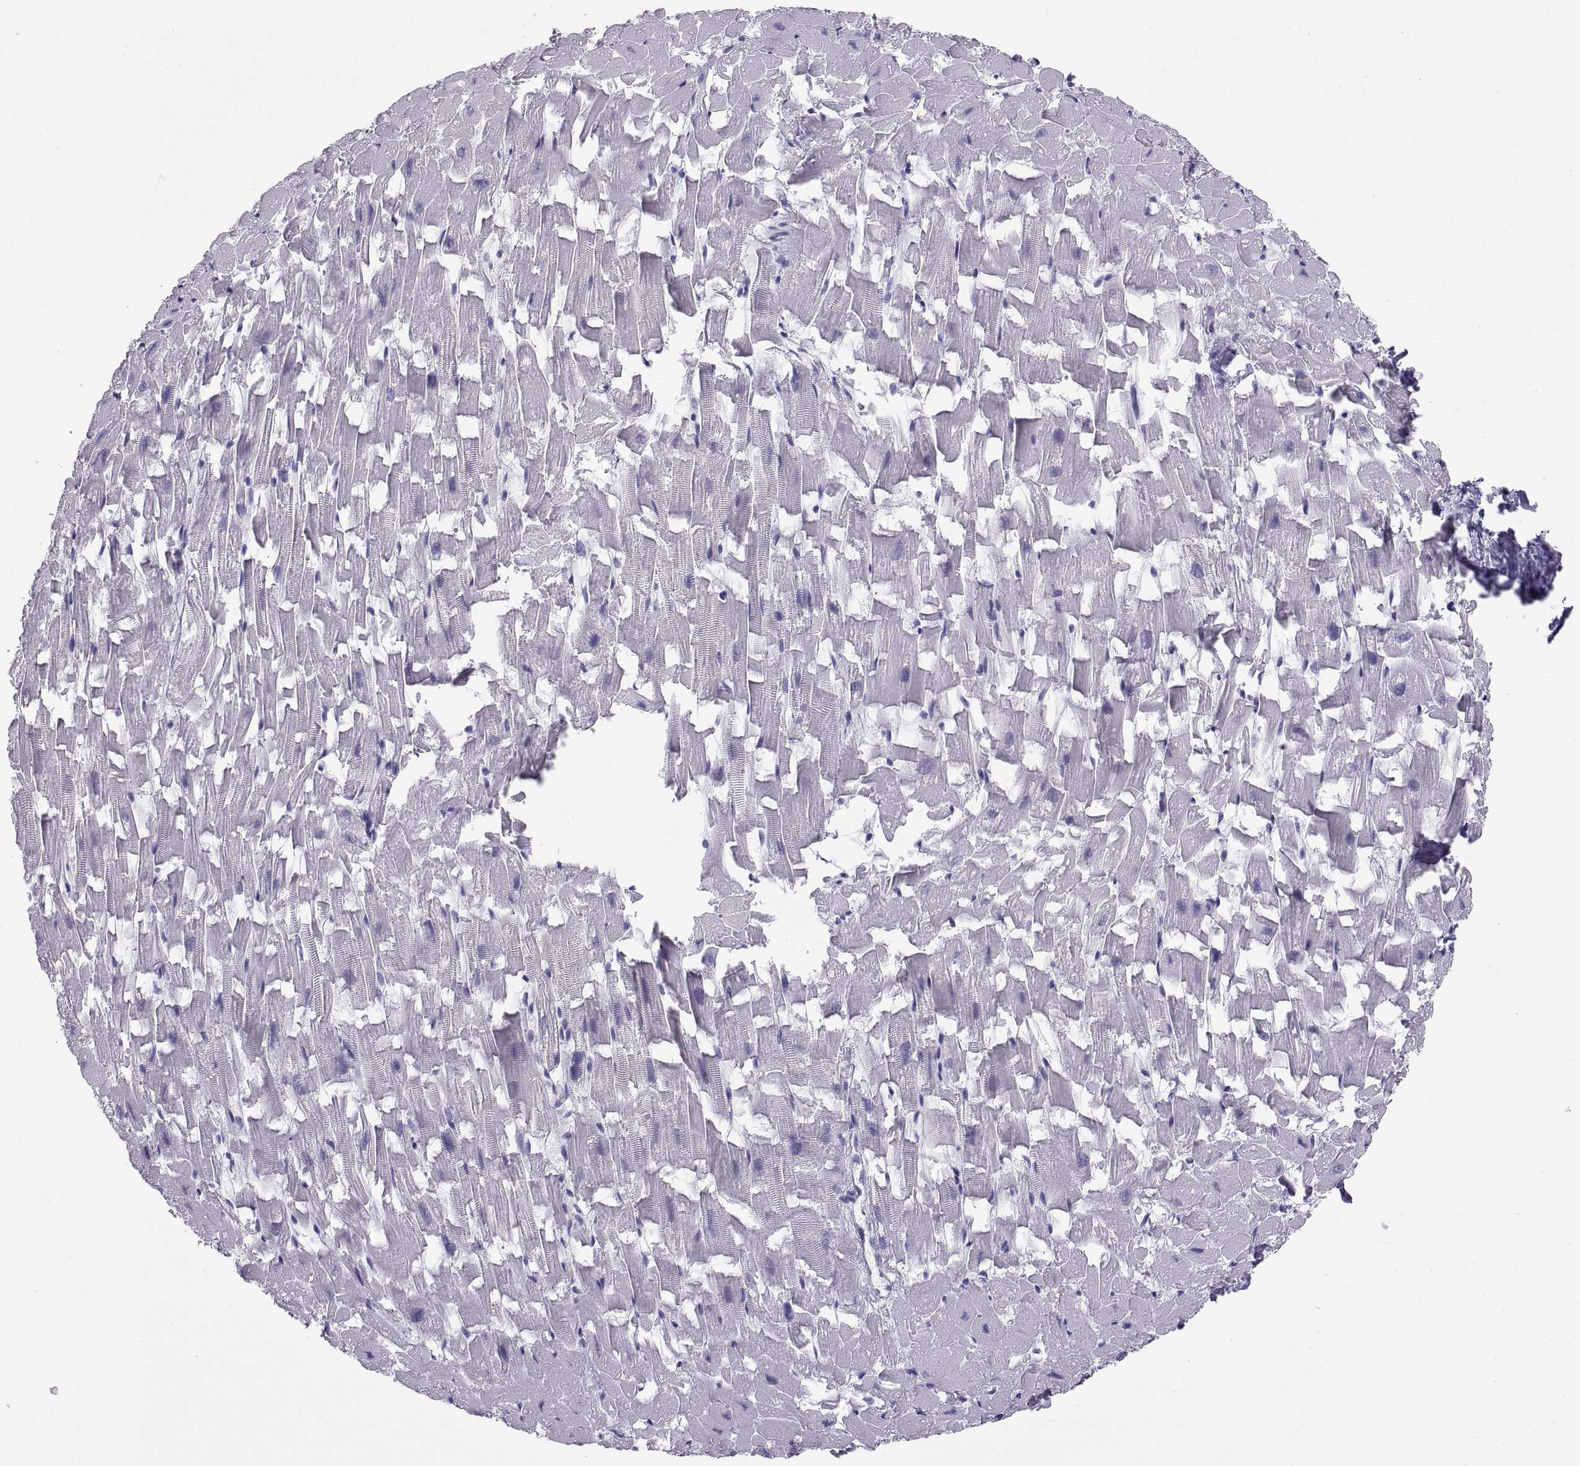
{"staining": {"intensity": "negative", "quantity": "none", "location": "none"}, "tissue": "heart muscle", "cell_type": "Cardiomyocytes", "image_type": "normal", "snomed": [{"axis": "morphology", "description": "Normal tissue, NOS"}, {"axis": "topography", "description": "Heart"}], "caption": "Protein analysis of unremarkable heart muscle exhibits no significant staining in cardiomyocytes.", "gene": "CT47A10", "patient": {"sex": "female", "age": 64}}